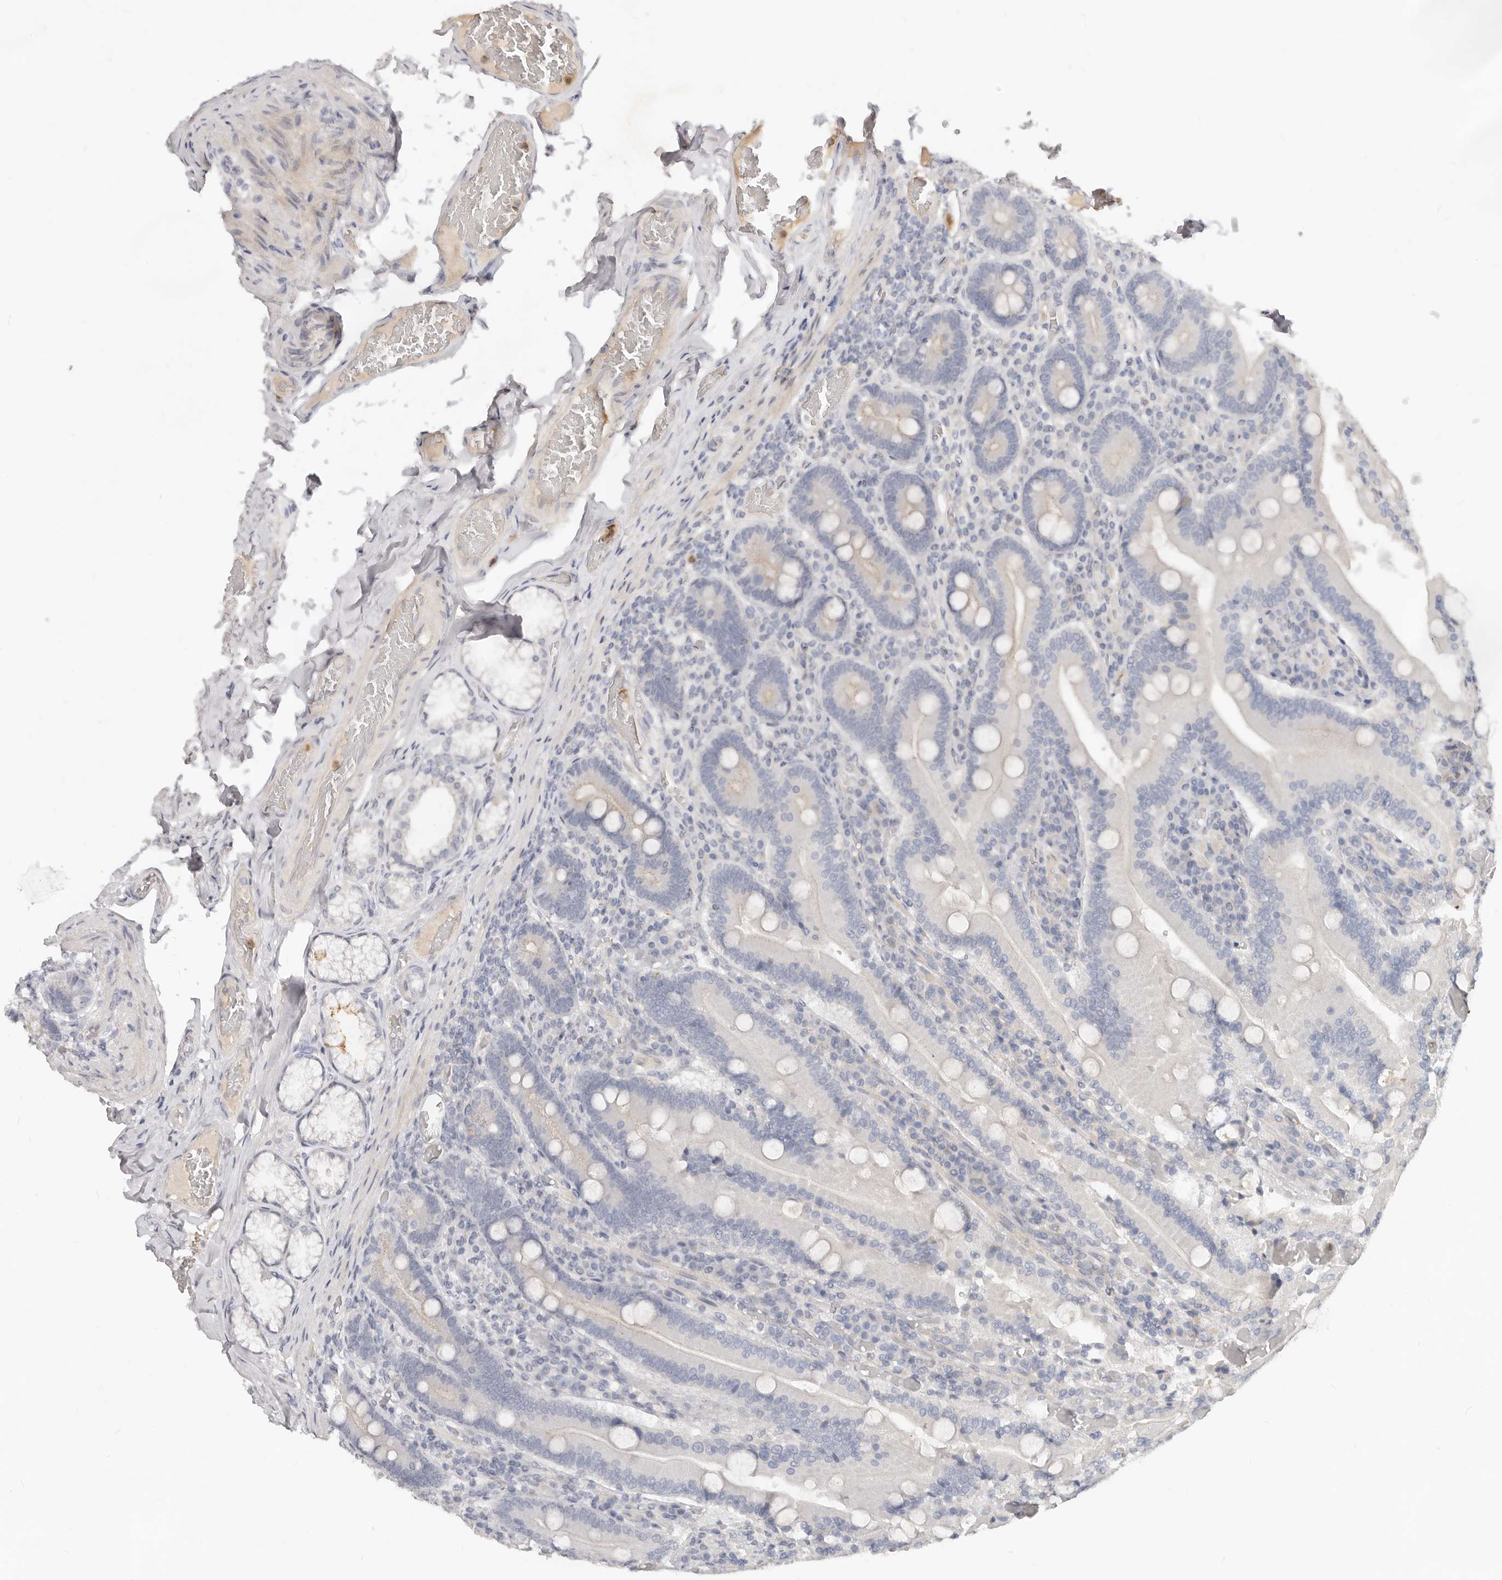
{"staining": {"intensity": "weak", "quantity": "25%-75%", "location": "cytoplasmic/membranous"}, "tissue": "duodenum", "cell_type": "Glandular cells", "image_type": "normal", "snomed": [{"axis": "morphology", "description": "Normal tissue, NOS"}, {"axis": "topography", "description": "Duodenum"}], "caption": "Weak cytoplasmic/membranous staining is identified in about 25%-75% of glandular cells in unremarkable duodenum.", "gene": "USP49", "patient": {"sex": "female", "age": 62}}